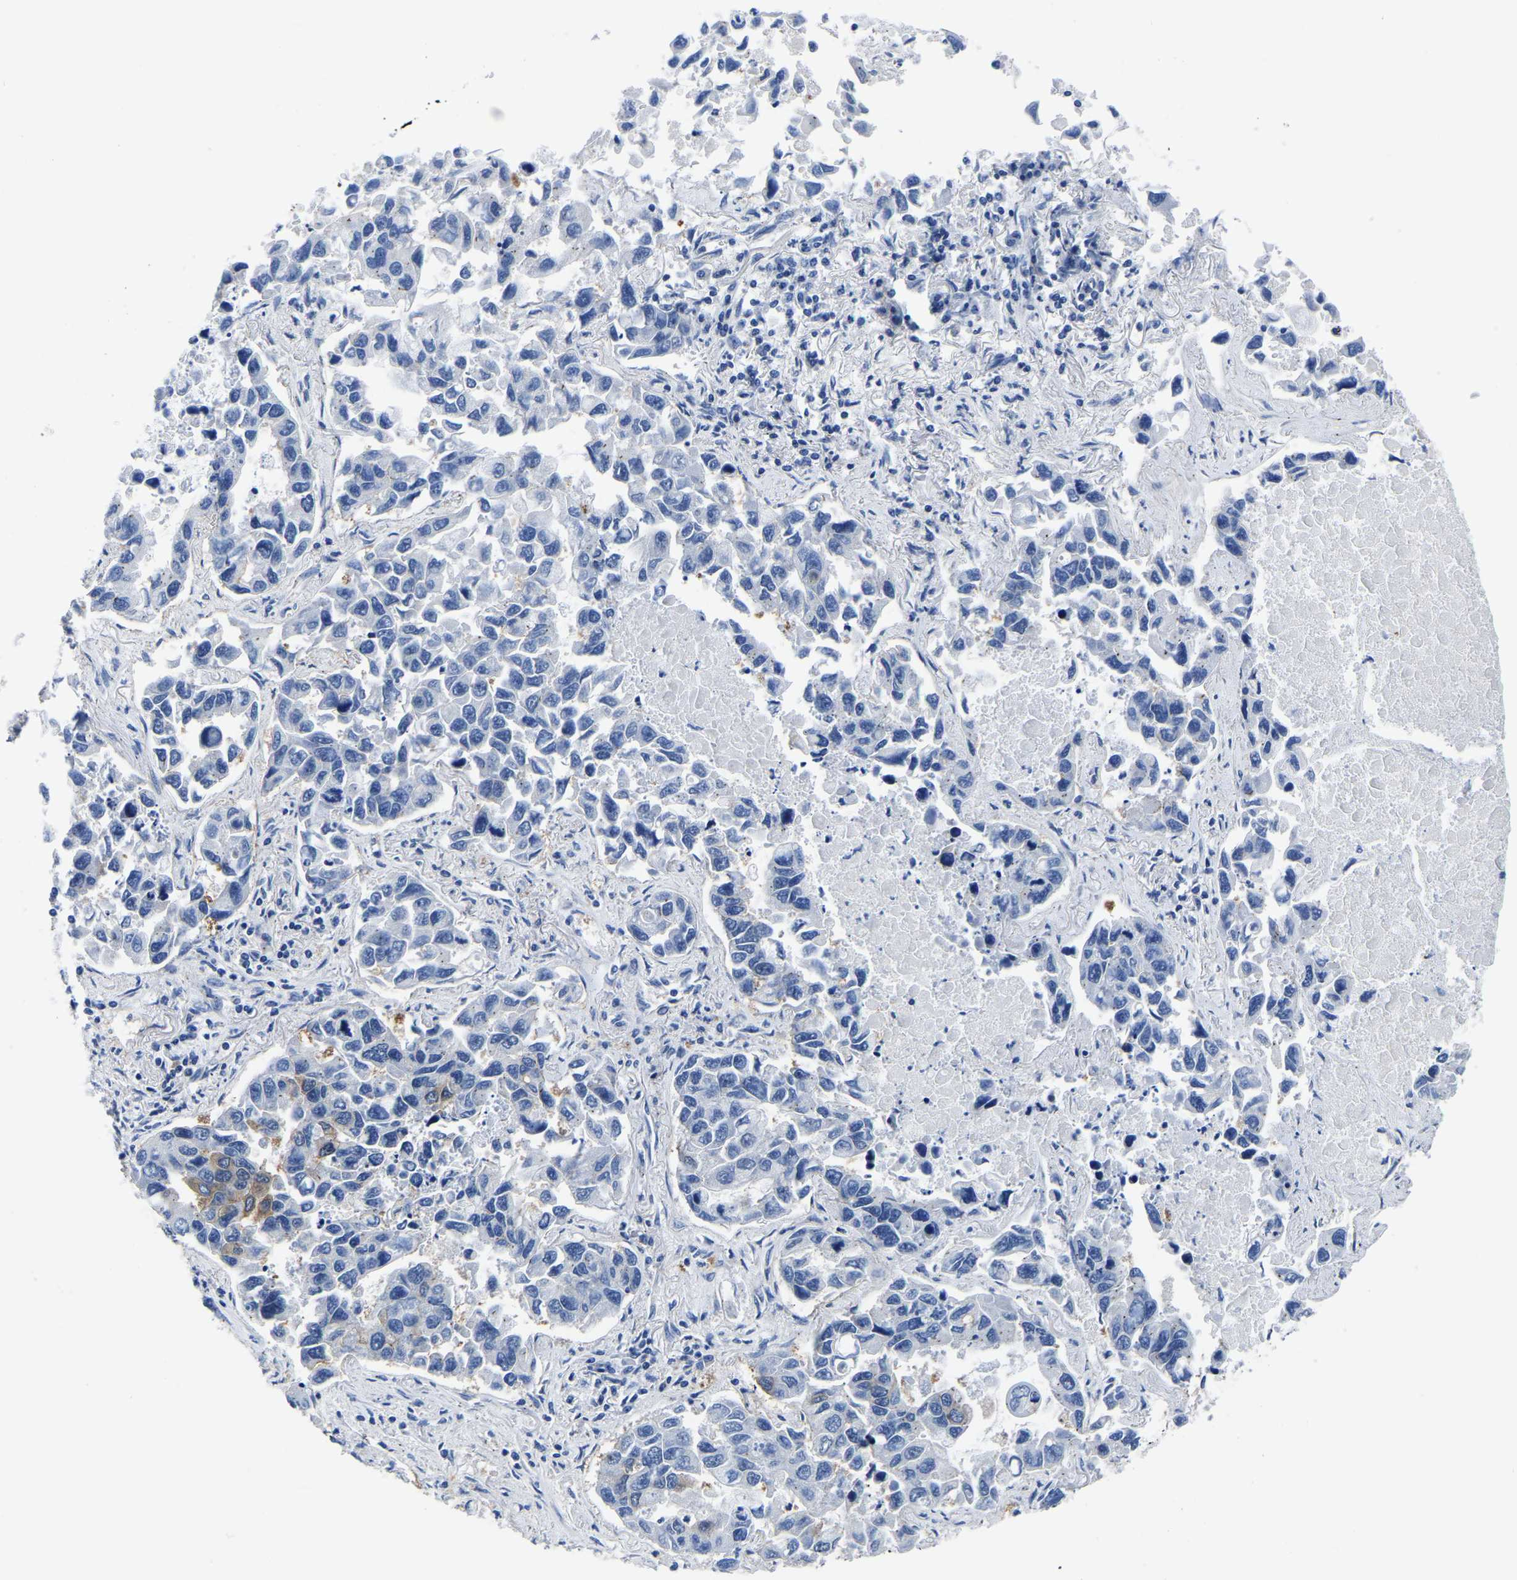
{"staining": {"intensity": "negative", "quantity": "none", "location": "none"}, "tissue": "lung cancer", "cell_type": "Tumor cells", "image_type": "cancer", "snomed": [{"axis": "morphology", "description": "Adenocarcinoma, NOS"}, {"axis": "topography", "description": "Lung"}], "caption": "An IHC micrograph of lung cancer is shown. There is no staining in tumor cells of lung cancer.", "gene": "TFG", "patient": {"sex": "male", "age": 64}}